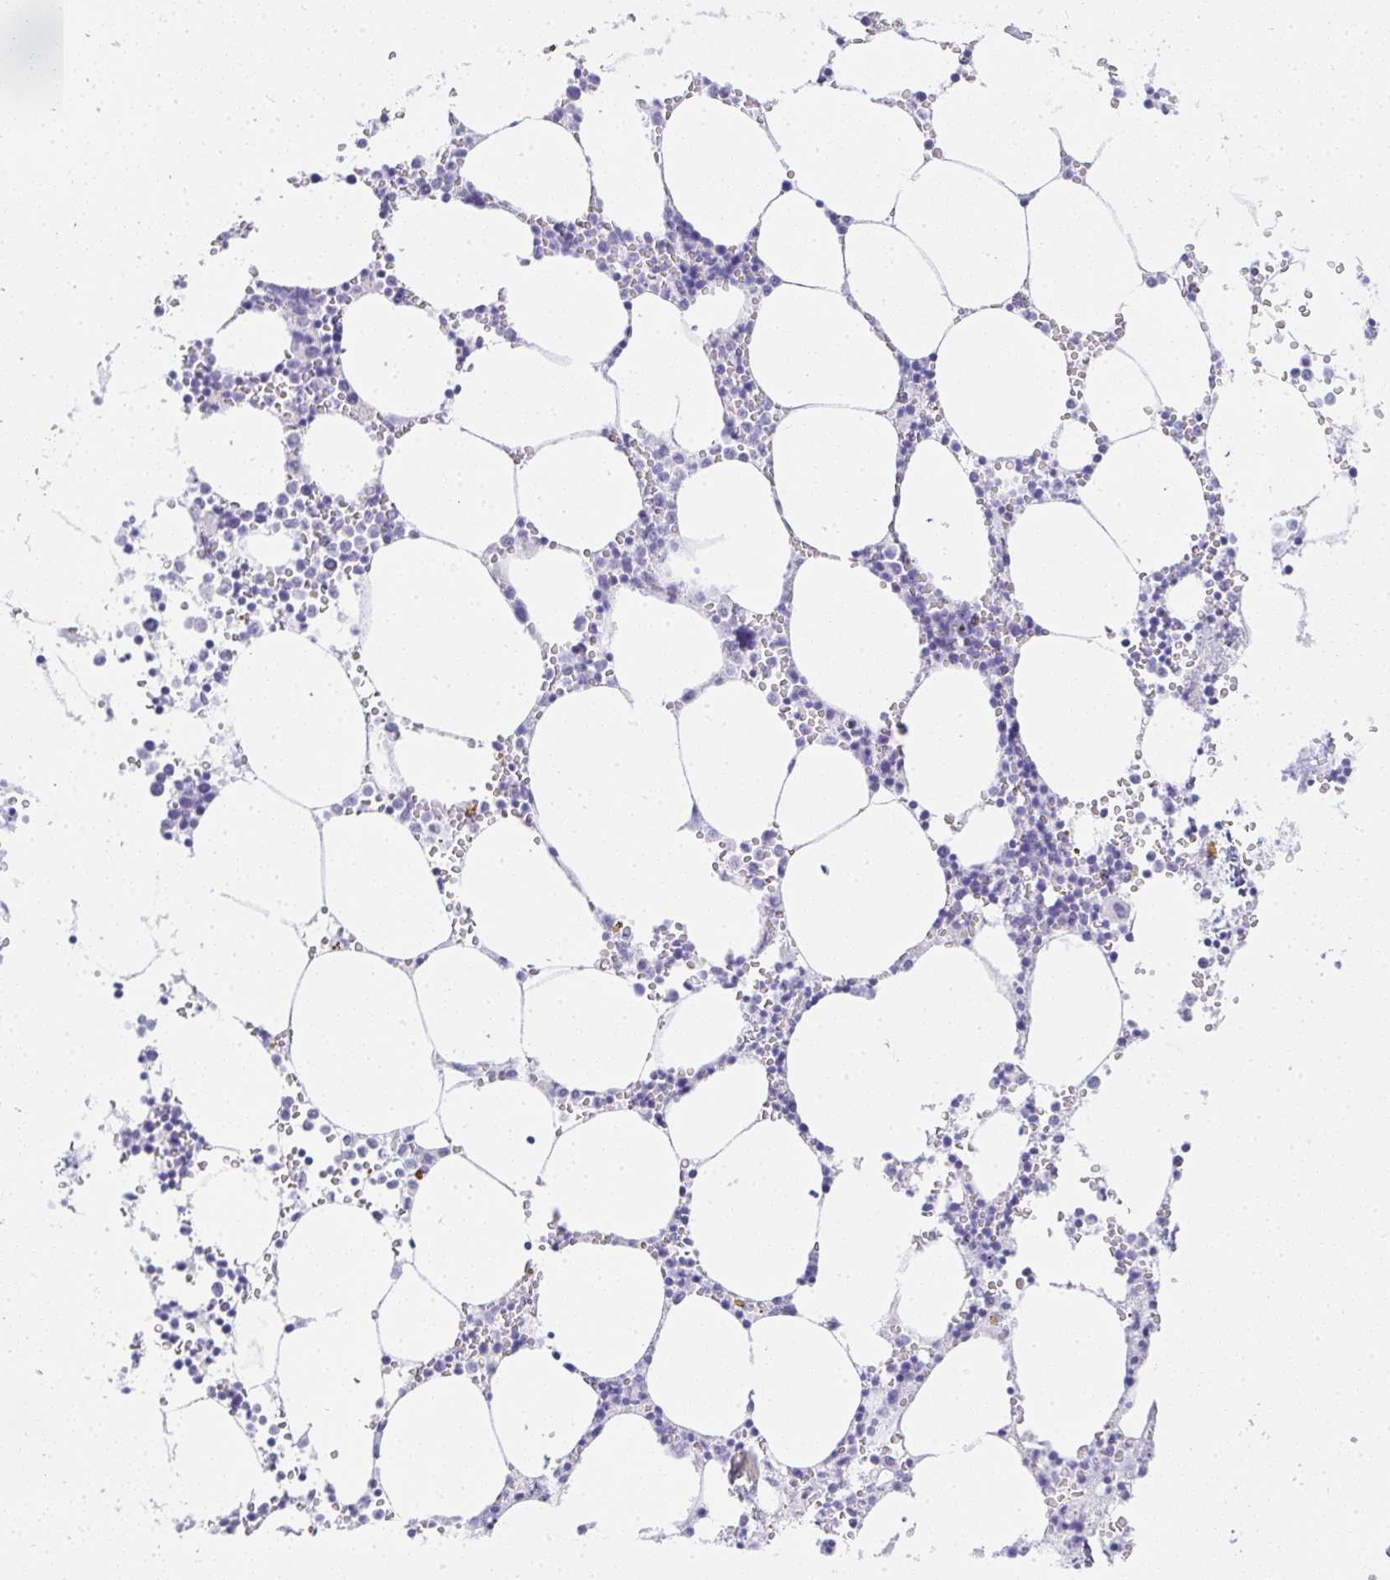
{"staining": {"intensity": "negative", "quantity": "none", "location": "none"}, "tissue": "bone marrow", "cell_type": "Hematopoietic cells", "image_type": "normal", "snomed": [{"axis": "morphology", "description": "Normal tissue, NOS"}, {"axis": "topography", "description": "Bone marrow"}], "caption": "DAB immunohistochemical staining of unremarkable bone marrow displays no significant expression in hematopoietic cells.", "gene": "OR5J2", "patient": {"sex": "male", "age": 54}}